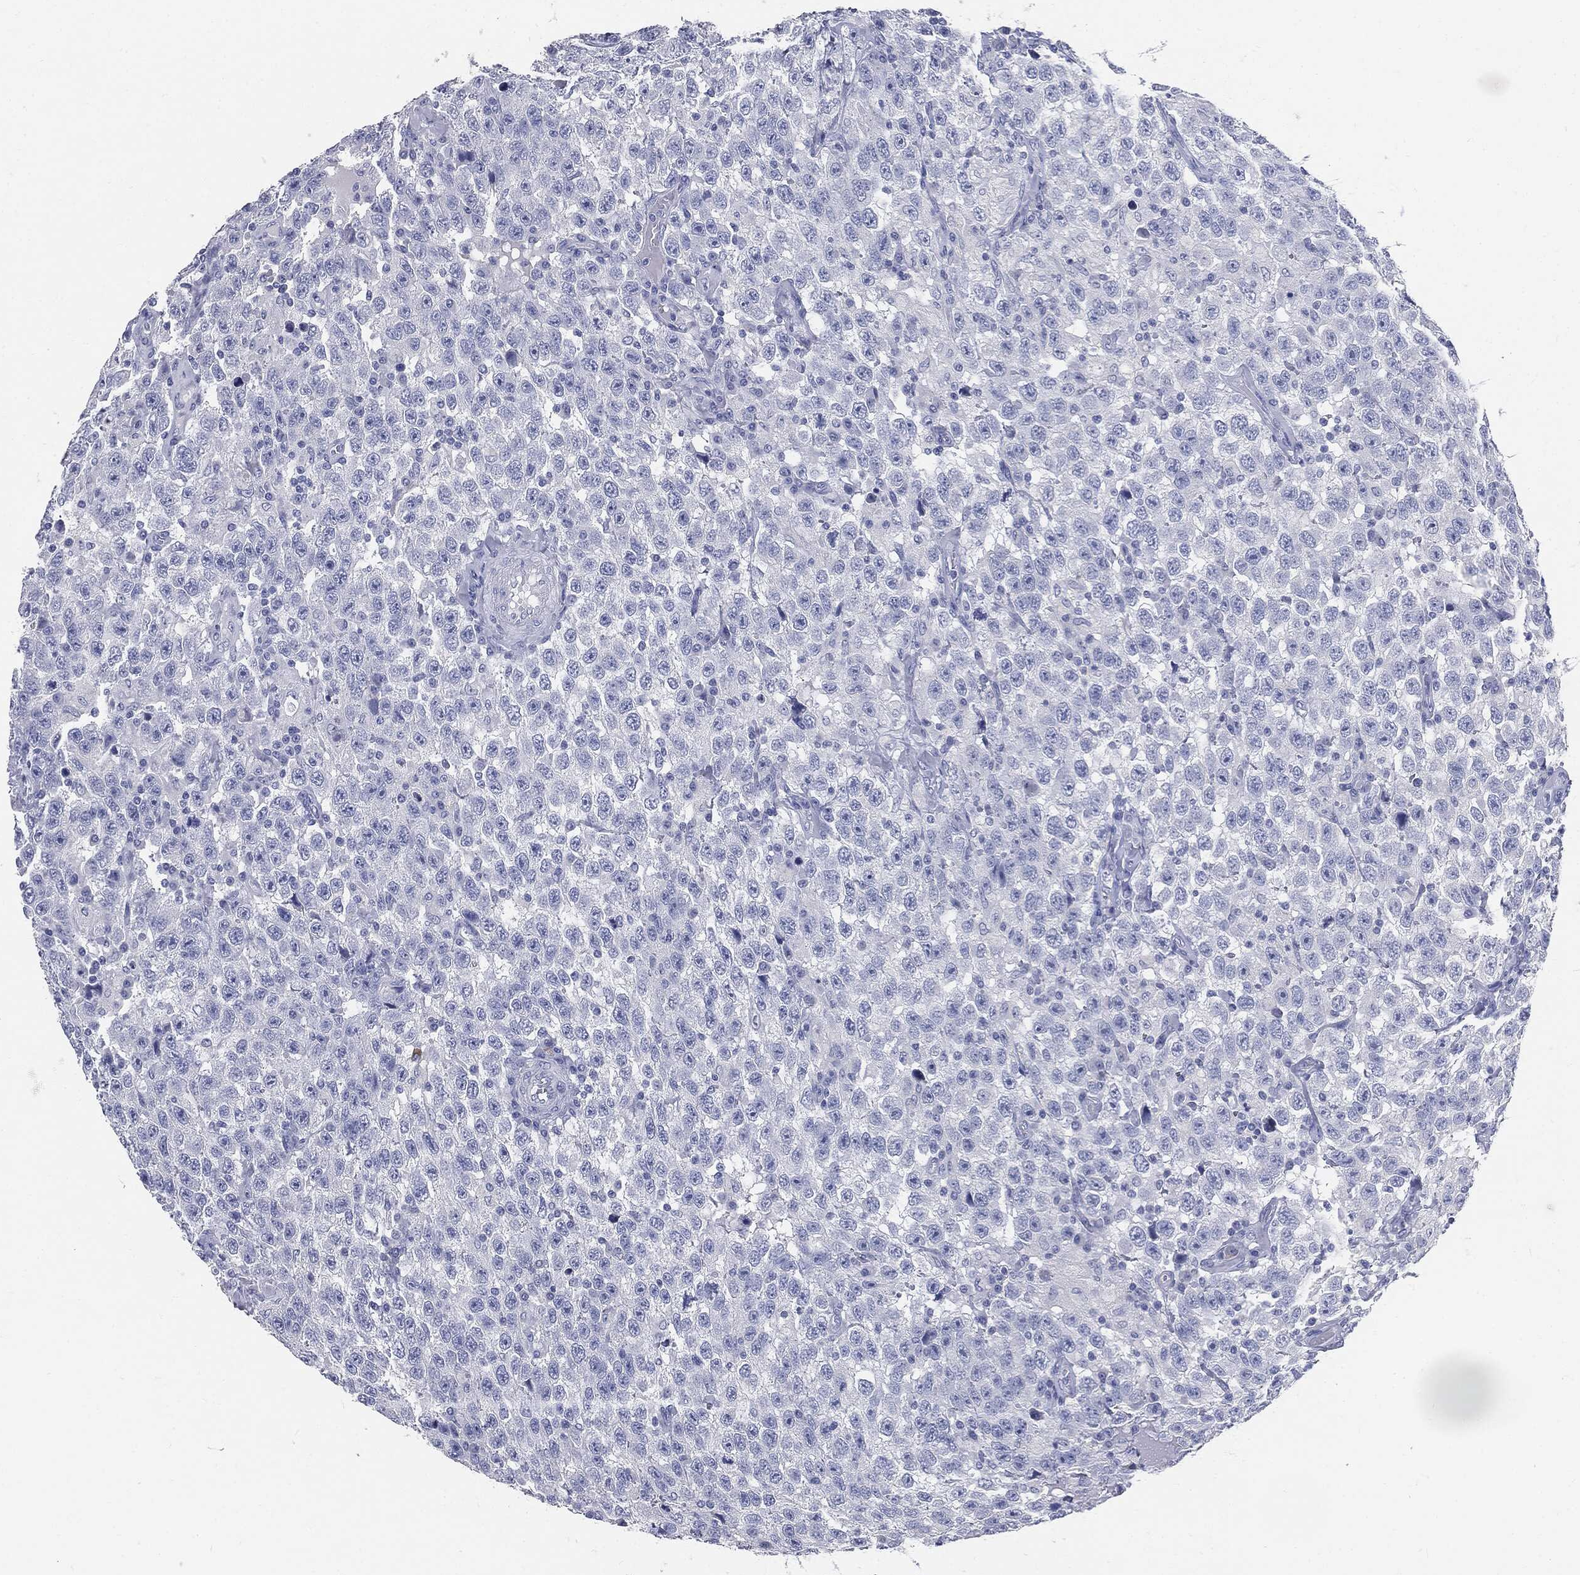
{"staining": {"intensity": "negative", "quantity": "none", "location": "none"}, "tissue": "testis cancer", "cell_type": "Tumor cells", "image_type": "cancer", "snomed": [{"axis": "morphology", "description": "Seminoma, NOS"}, {"axis": "topography", "description": "Testis"}], "caption": "Immunohistochemistry histopathology image of testis cancer (seminoma) stained for a protein (brown), which demonstrates no staining in tumor cells. (Brightfield microscopy of DAB (3,3'-diaminobenzidine) IHC at high magnification).", "gene": "CUZD1", "patient": {"sex": "male", "age": 41}}